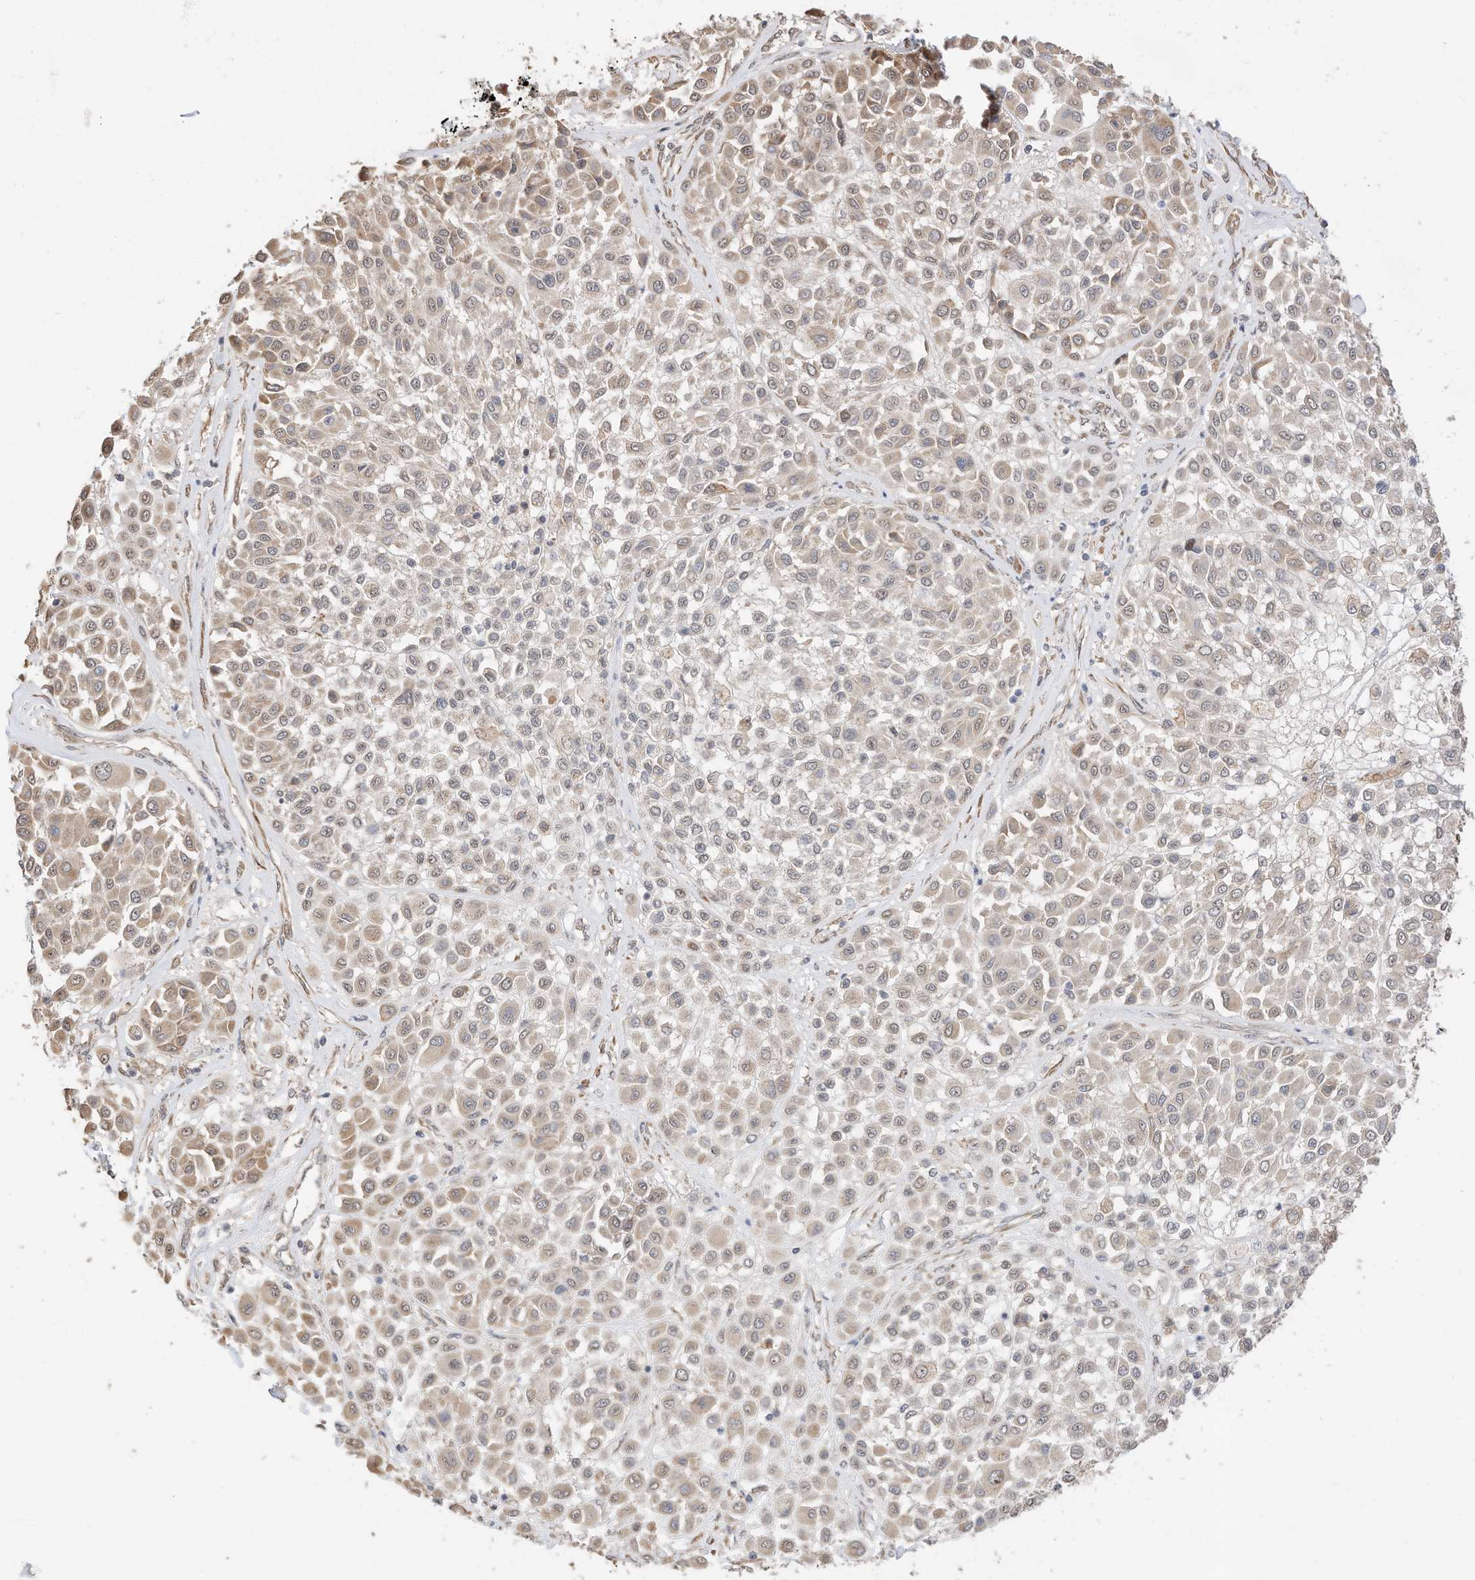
{"staining": {"intensity": "weak", "quantity": "25%-75%", "location": "cytoplasmic/membranous"}, "tissue": "melanoma", "cell_type": "Tumor cells", "image_type": "cancer", "snomed": [{"axis": "morphology", "description": "Malignant melanoma, Metastatic site"}, {"axis": "topography", "description": "Soft tissue"}], "caption": "The immunohistochemical stain labels weak cytoplasmic/membranous positivity in tumor cells of melanoma tissue. The staining was performed using DAB (3,3'-diaminobenzidine), with brown indicating positive protein expression. Nuclei are stained blue with hematoxylin.", "gene": "CAGE1", "patient": {"sex": "male", "age": 41}}